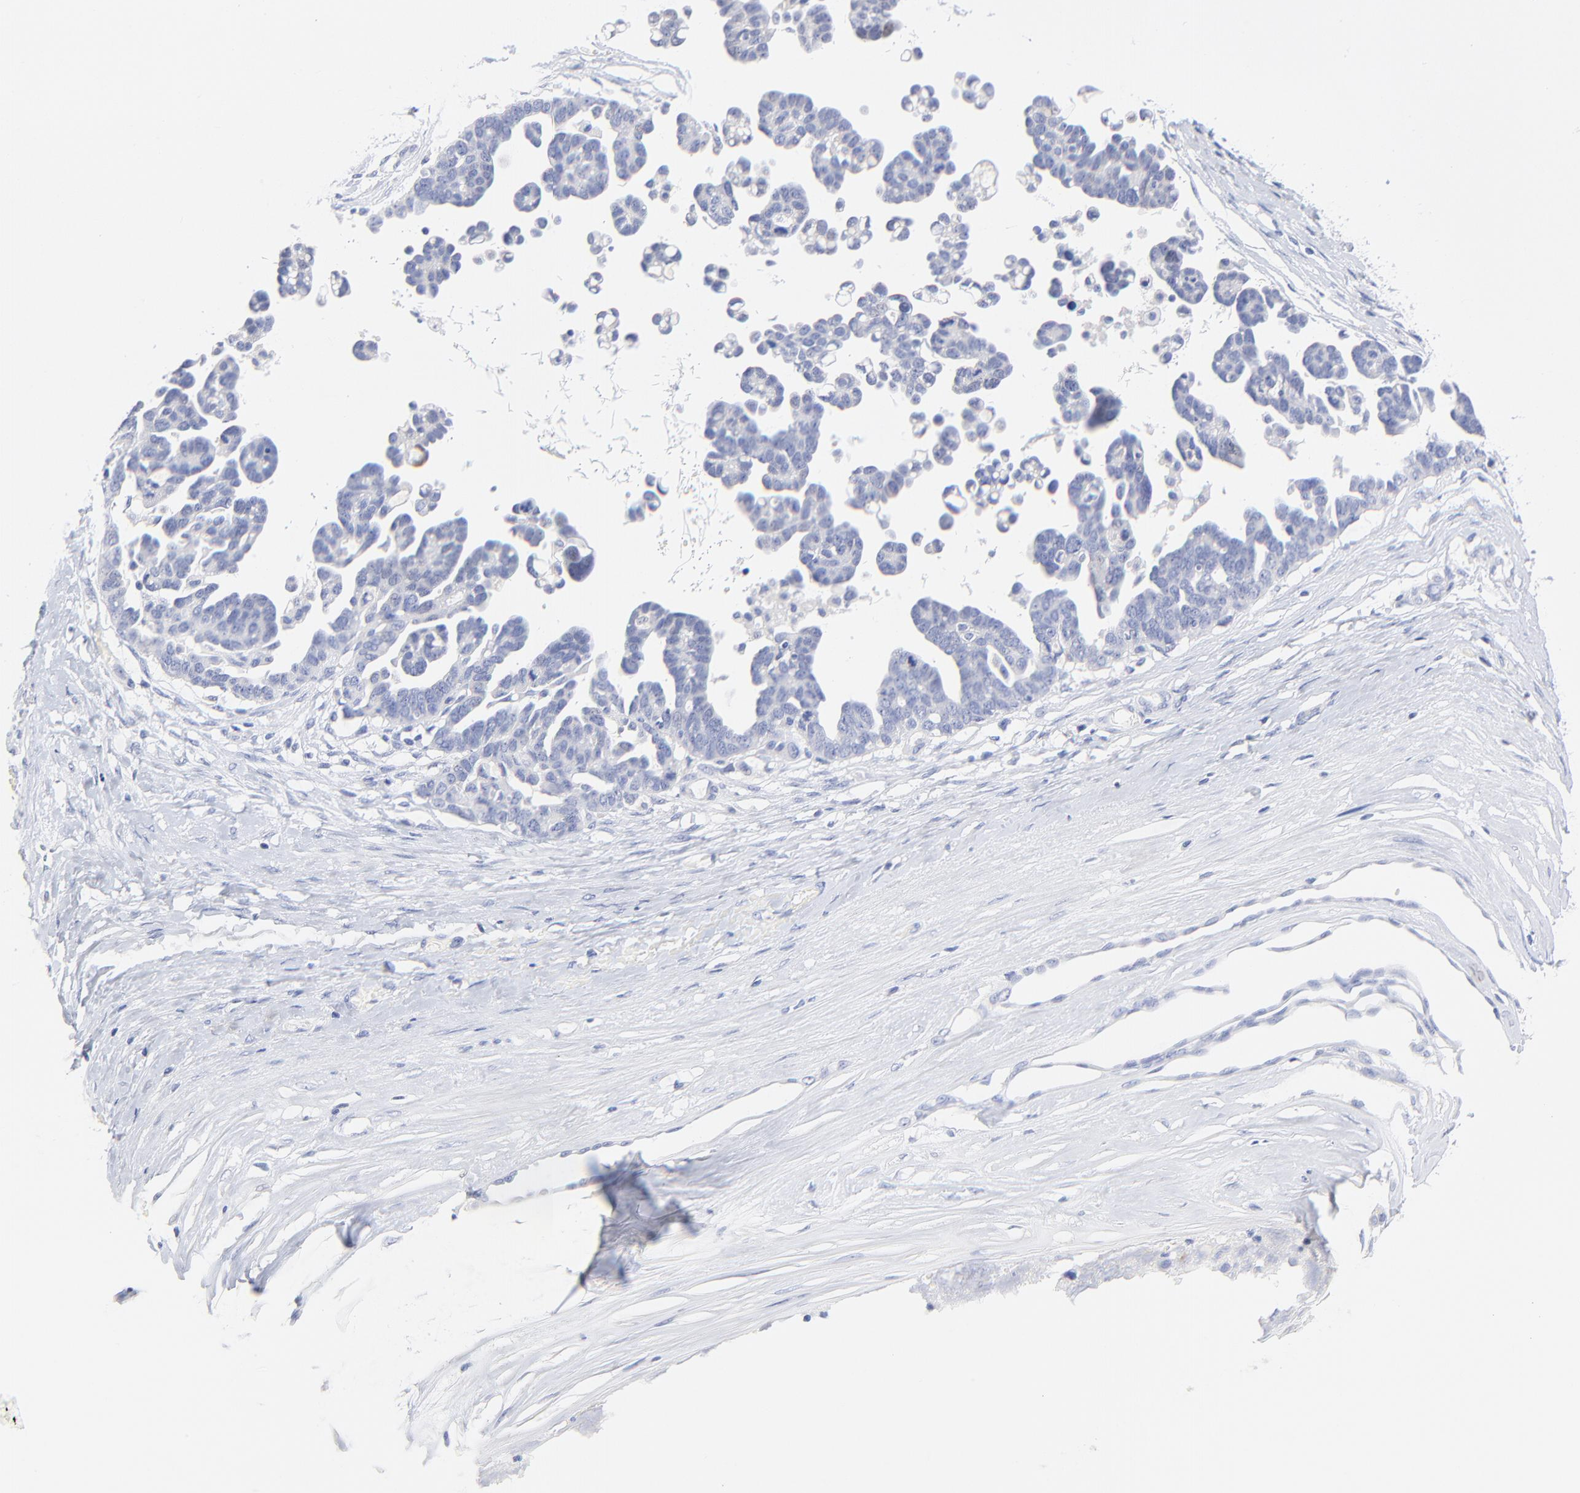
{"staining": {"intensity": "negative", "quantity": "none", "location": "none"}, "tissue": "ovarian cancer", "cell_type": "Tumor cells", "image_type": "cancer", "snomed": [{"axis": "morphology", "description": "Cystadenocarcinoma, serous, NOS"}, {"axis": "topography", "description": "Ovary"}], "caption": "This is an immunohistochemistry (IHC) micrograph of human serous cystadenocarcinoma (ovarian). There is no positivity in tumor cells.", "gene": "SULT4A1", "patient": {"sex": "female", "age": 54}}